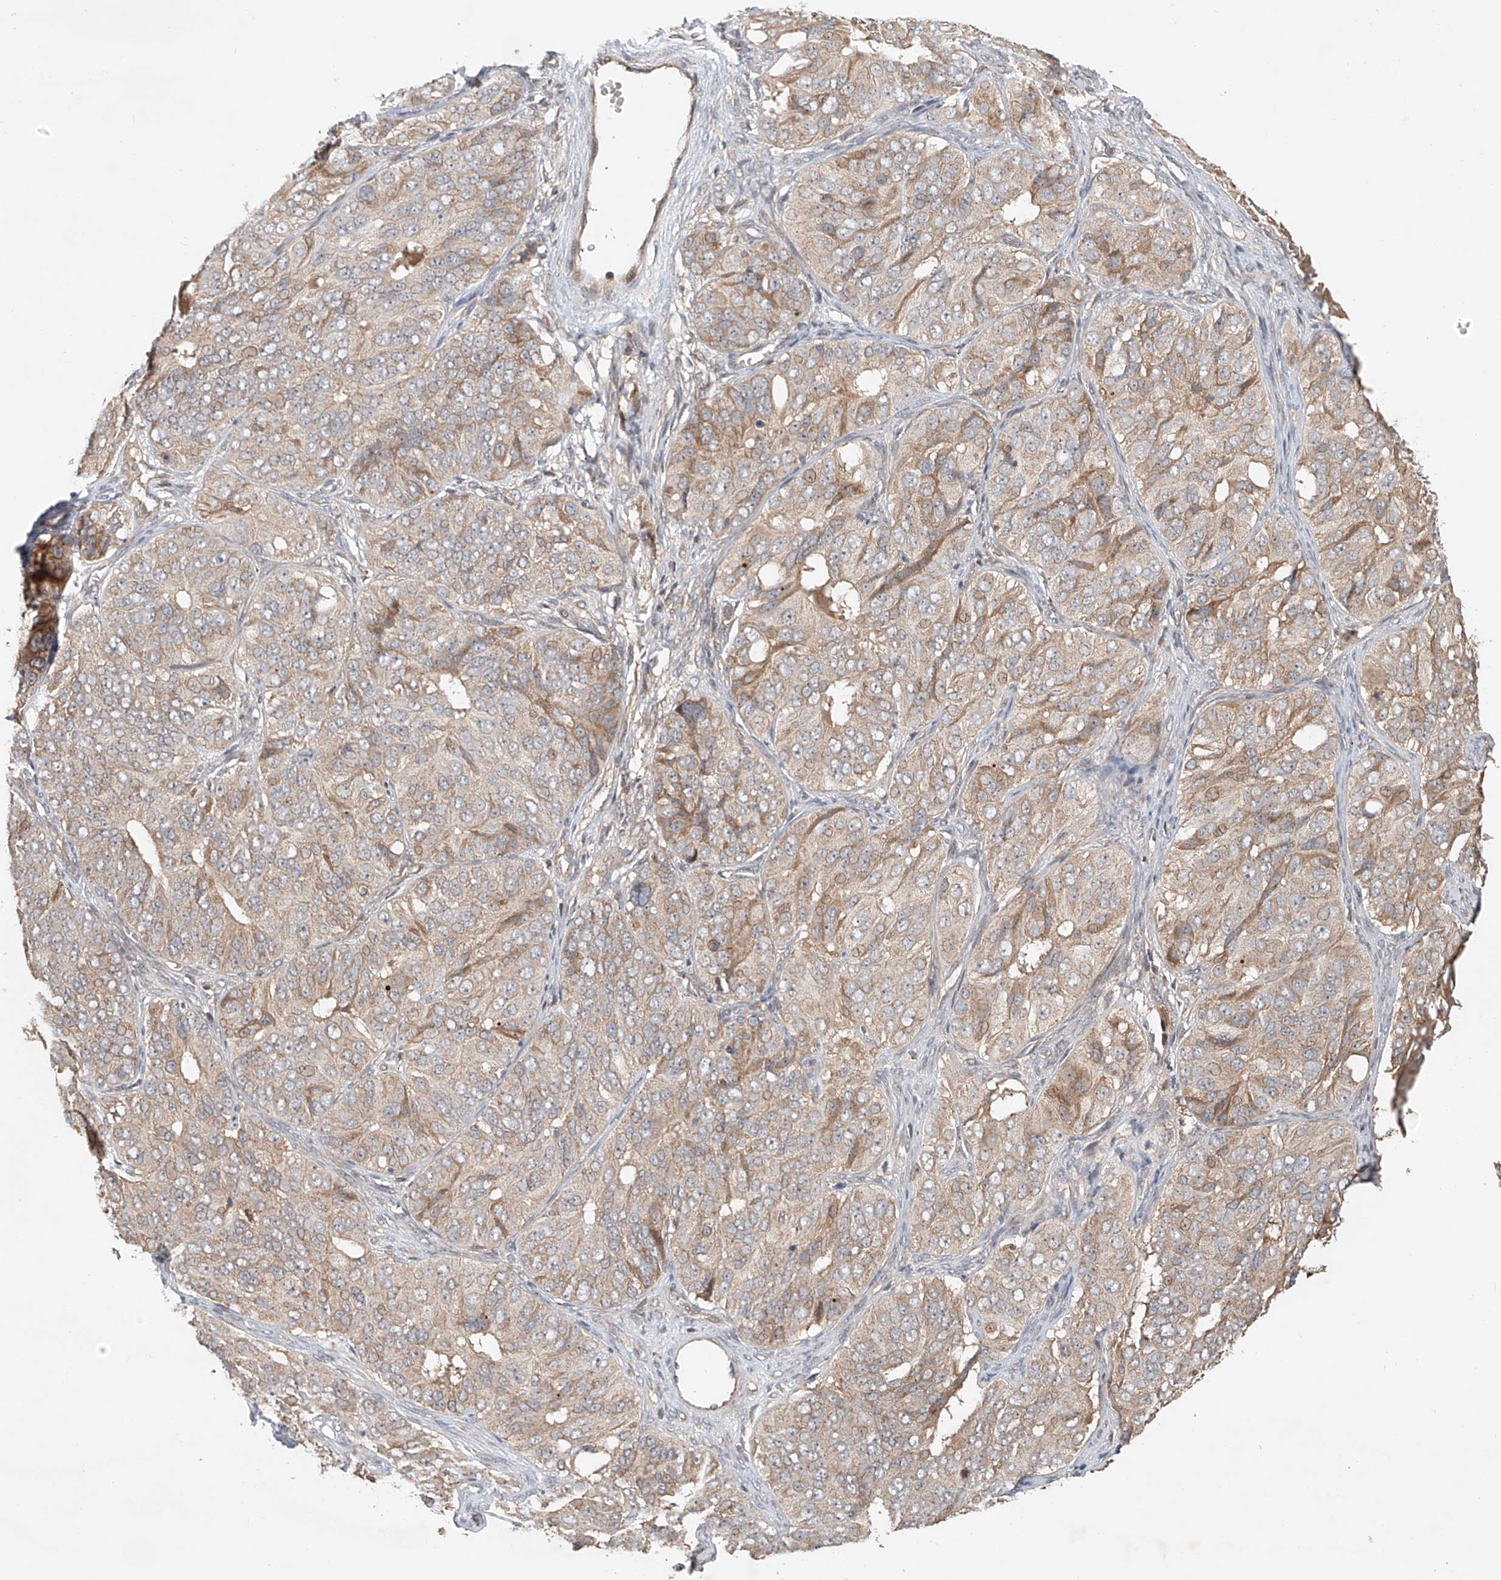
{"staining": {"intensity": "weak", "quantity": "25%-75%", "location": "cytoplasmic/membranous"}, "tissue": "ovarian cancer", "cell_type": "Tumor cells", "image_type": "cancer", "snomed": [{"axis": "morphology", "description": "Carcinoma, endometroid"}, {"axis": "topography", "description": "Ovary"}], "caption": "IHC (DAB (3,3'-diaminobenzidine)) staining of human endometroid carcinoma (ovarian) exhibits weak cytoplasmic/membranous protein staining in about 25%-75% of tumor cells.", "gene": "TMEM61", "patient": {"sex": "female", "age": 51}}